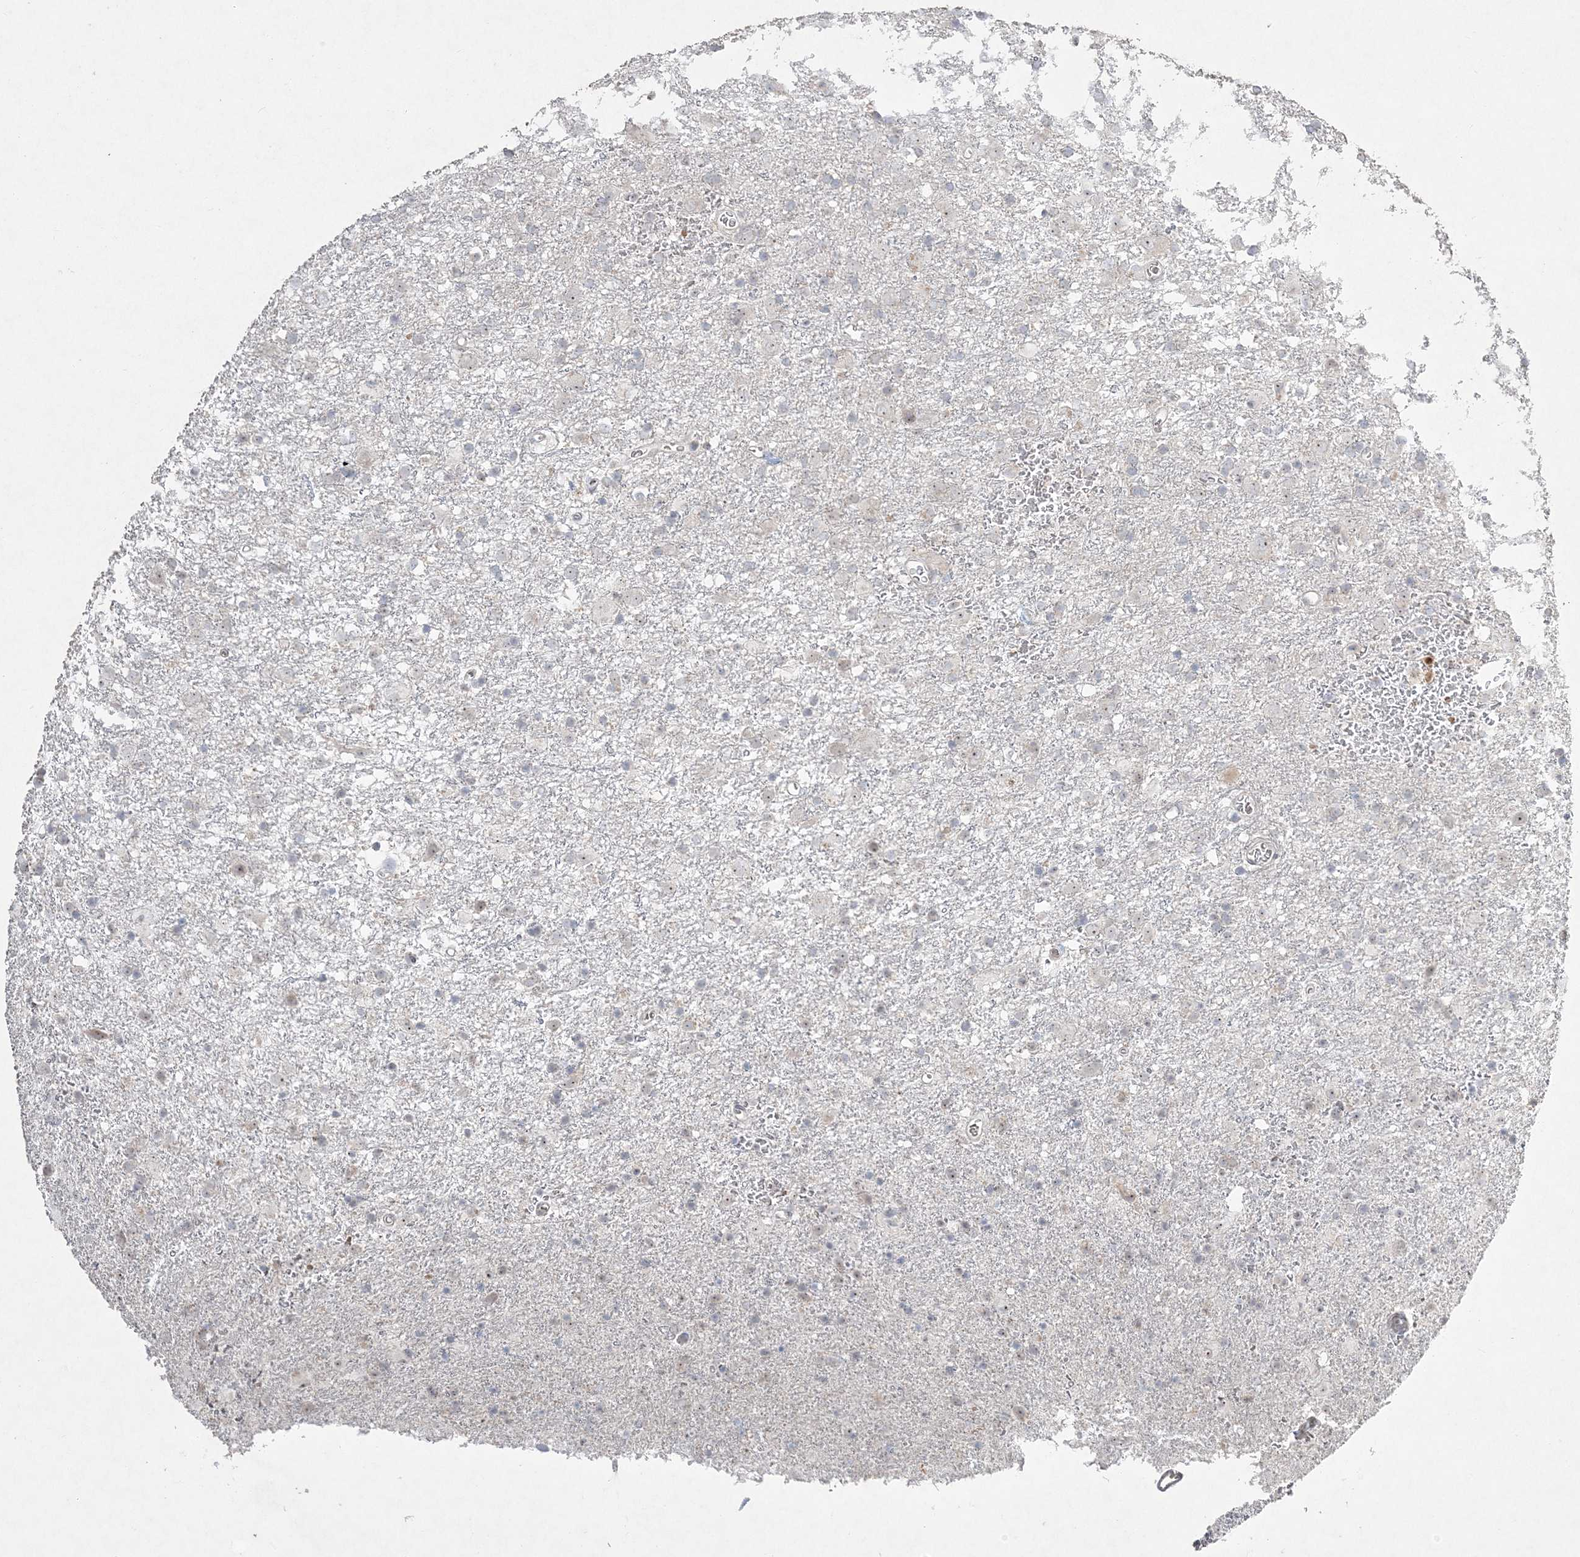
{"staining": {"intensity": "negative", "quantity": "none", "location": "none"}, "tissue": "glioma", "cell_type": "Tumor cells", "image_type": "cancer", "snomed": [{"axis": "morphology", "description": "Glioma, malignant, Low grade"}, {"axis": "topography", "description": "Brain"}], "caption": "Human glioma stained for a protein using immunohistochemistry demonstrates no positivity in tumor cells.", "gene": "NOP16", "patient": {"sex": "male", "age": 65}}